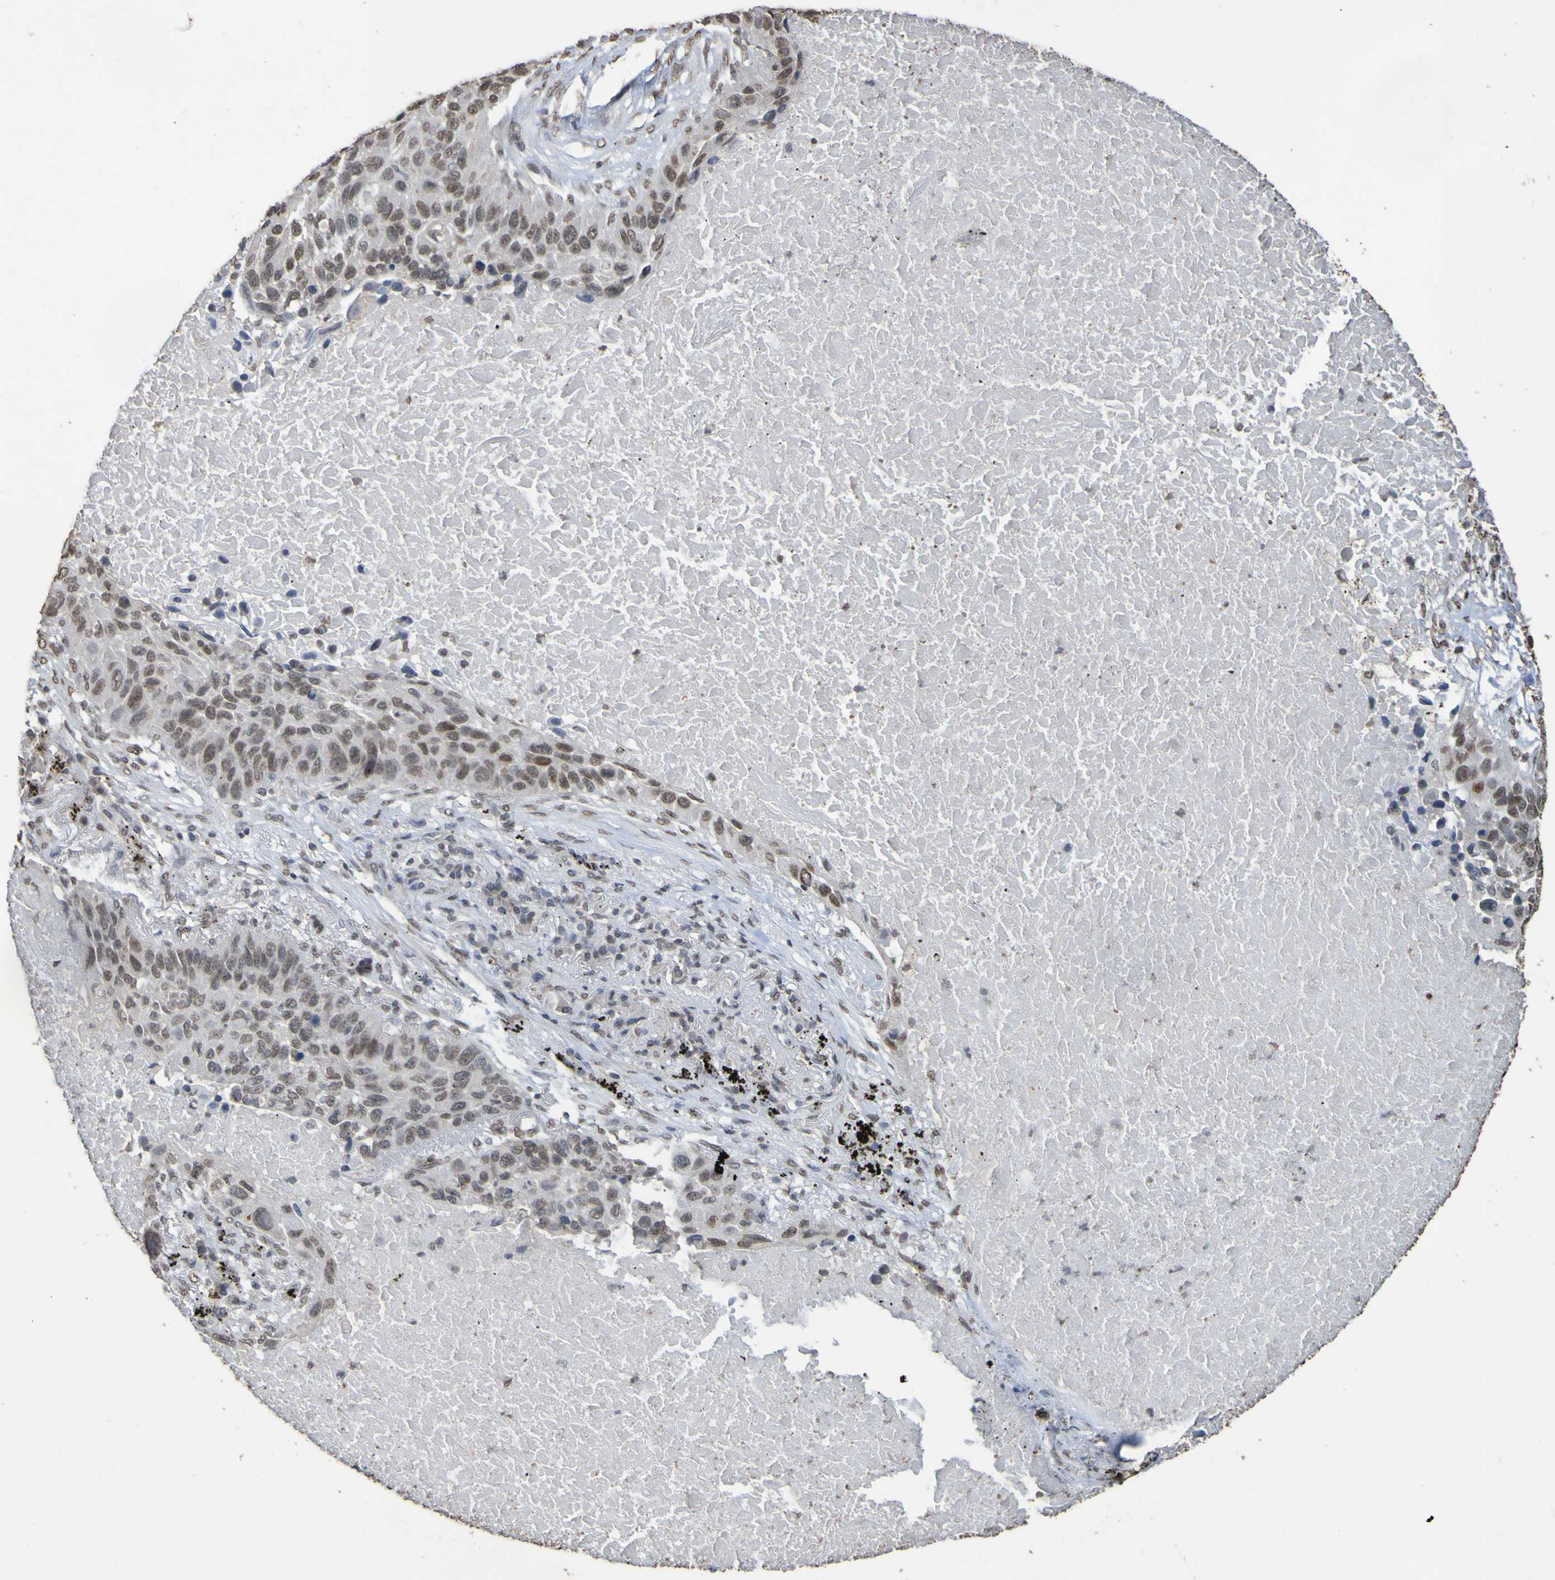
{"staining": {"intensity": "weak", "quantity": ">75%", "location": "nuclear"}, "tissue": "lung cancer", "cell_type": "Tumor cells", "image_type": "cancer", "snomed": [{"axis": "morphology", "description": "Squamous cell carcinoma, NOS"}, {"axis": "topography", "description": "Lung"}], "caption": "This photomicrograph demonstrates lung cancer stained with immunohistochemistry to label a protein in brown. The nuclear of tumor cells show weak positivity for the protein. Nuclei are counter-stained blue.", "gene": "ALKBH2", "patient": {"sex": "male", "age": 57}}